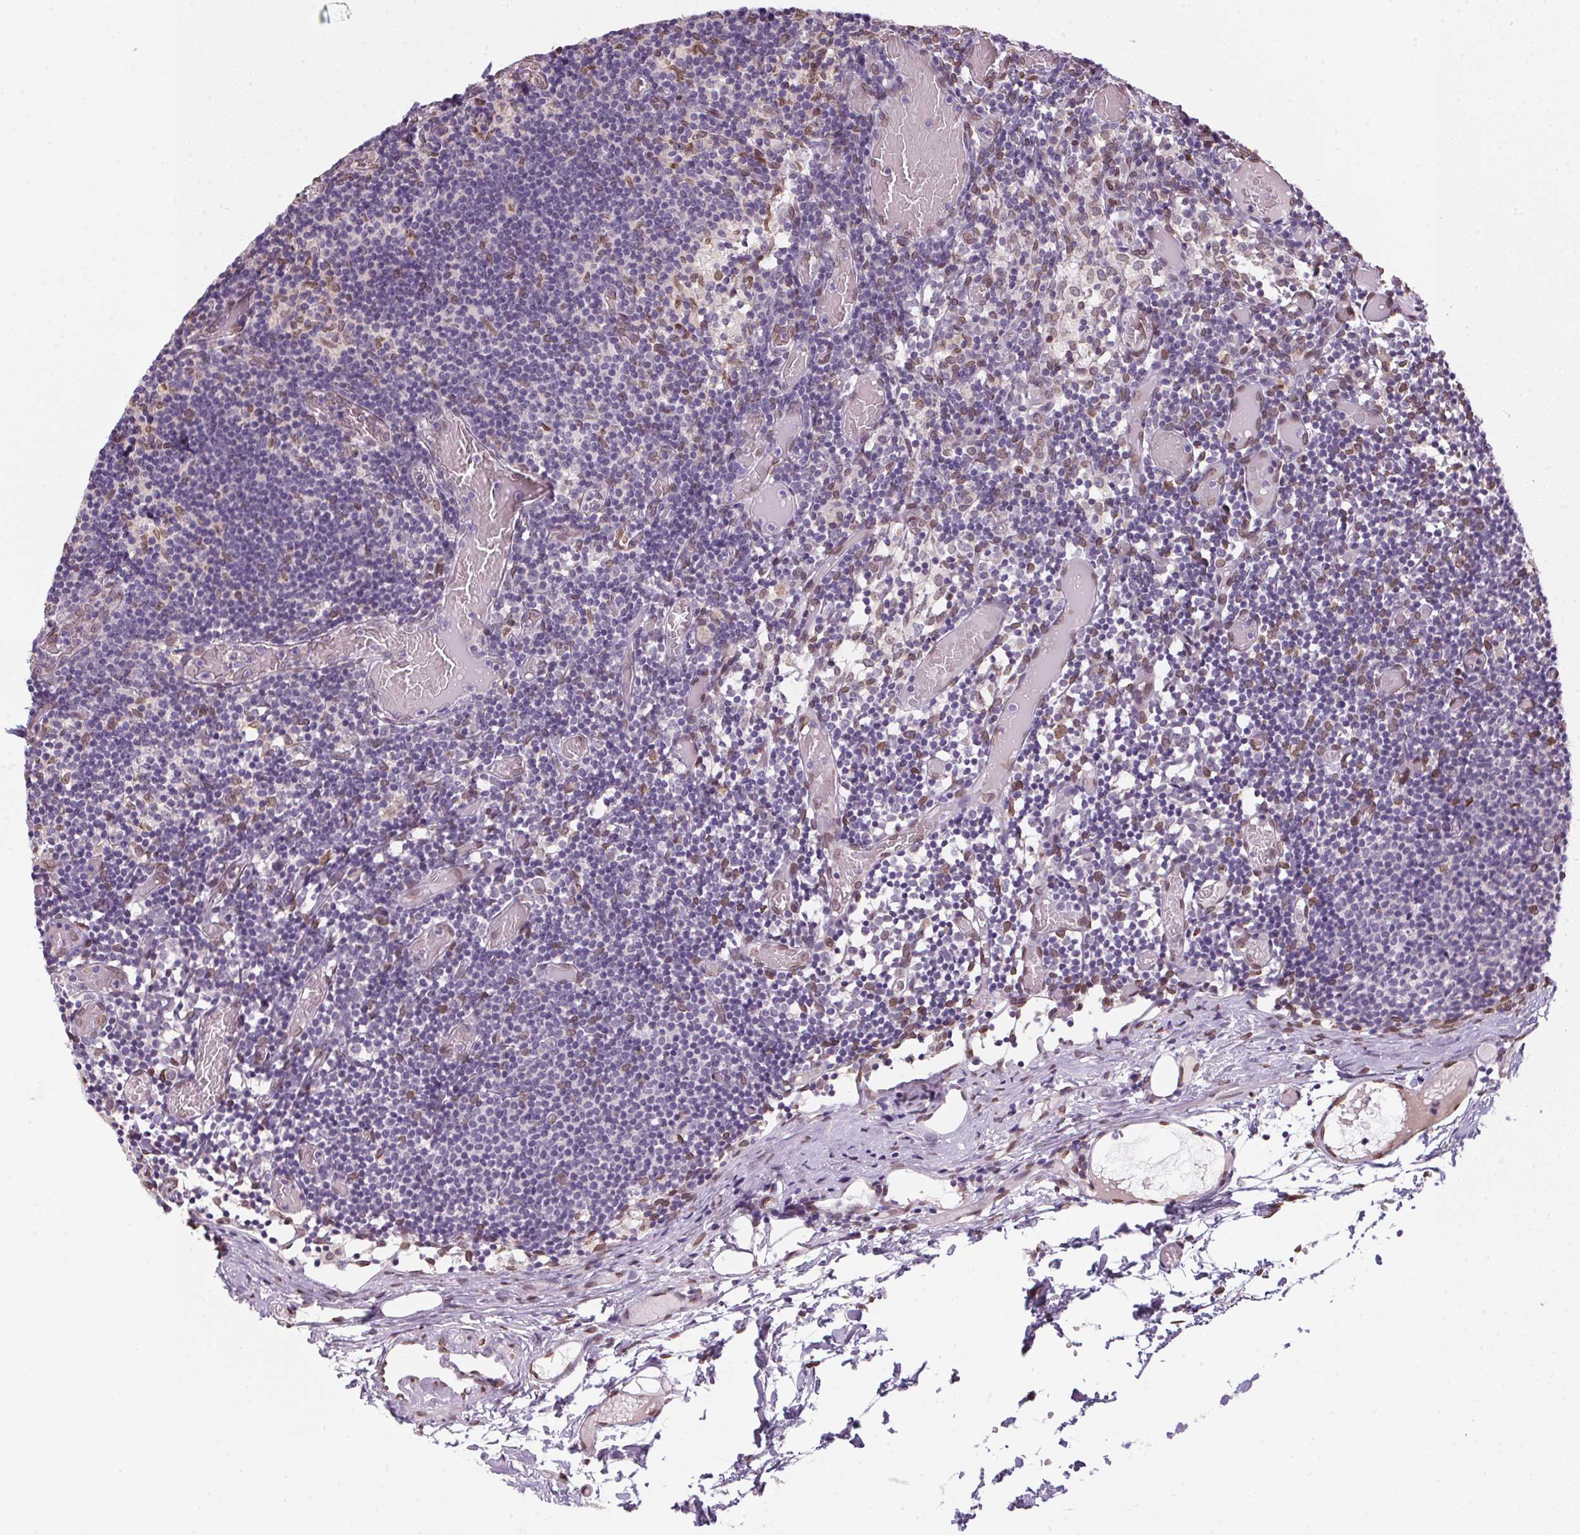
{"staining": {"intensity": "moderate", "quantity": "<25%", "location": "cytoplasmic/membranous,nuclear"}, "tissue": "lymph node", "cell_type": "Germinal center cells", "image_type": "normal", "snomed": [{"axis": "morphology", "description": "Normal tissue, NOS"}, {"axis": "topography", "description": "Lymph node"}], "caption": "A high-resolution micrograph shows IHC staining of benign lymph node, which displays moderate cytoplasmic/membranous,nuclear expression in approximately <25% of germinal center cells. Immunohistochemistry stains the protein of interest in brown and the nuclei are stained blue.", "gene": "TMEM175", "patient": {"sex": "female", "age": 41}}